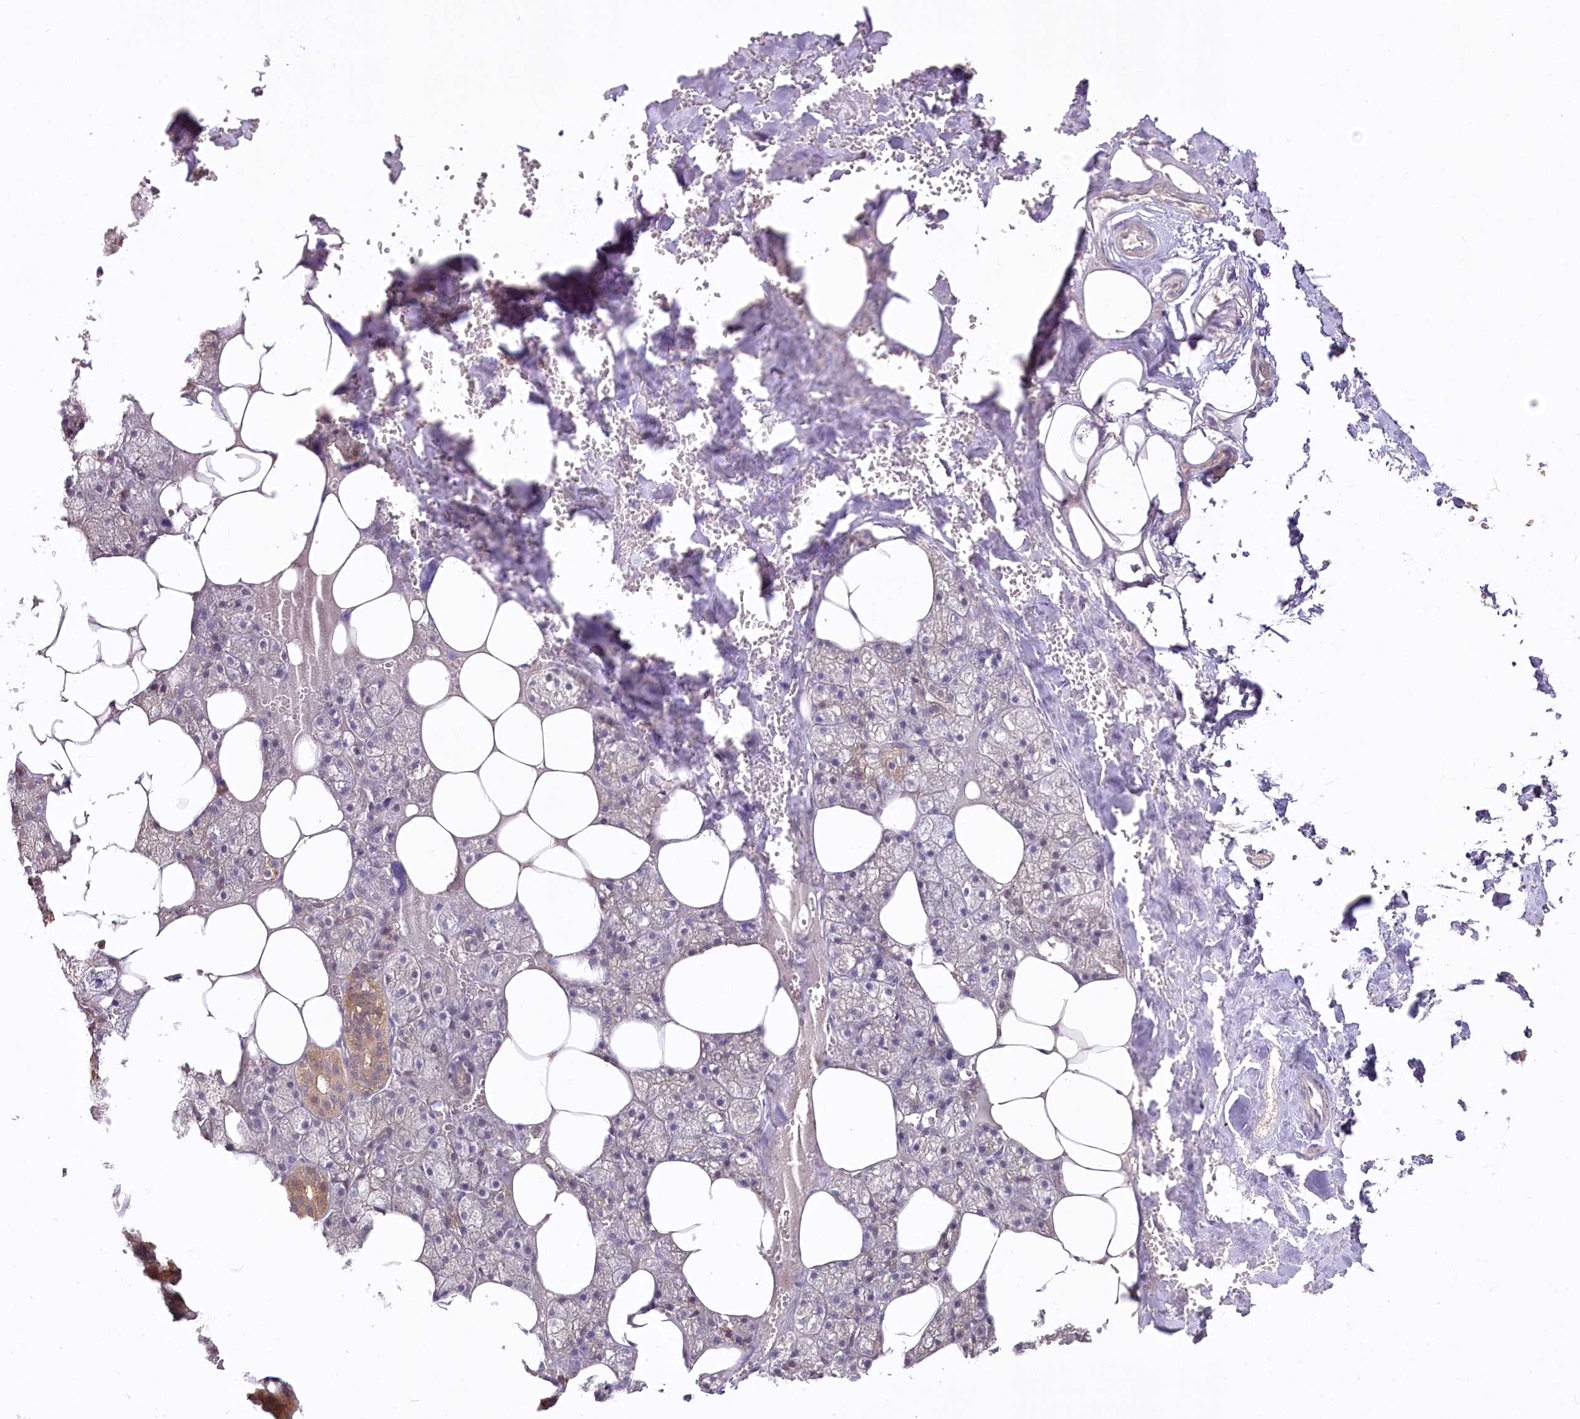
{"staining": {"intensity": "moderate", "quantity": "25%-75%", "location": "cytoplasmic/membranous"}, "tissue": "salivary gland", "cell_type": "Glandular cells", "image_type": "normal", "snomed": [{"axis": "morphology", "description": "Normal tissue, NOS"}, {"axis": "topography", "description": "Salivary gland"}], "caption": "Glandular cells reveal medium levels of moderate cytoplasmic/membranous staining in about 25%-75% of cells in normal salivary gland.", "gene": "ZNF226", "patient": {"sex": "male", "age": 62}}